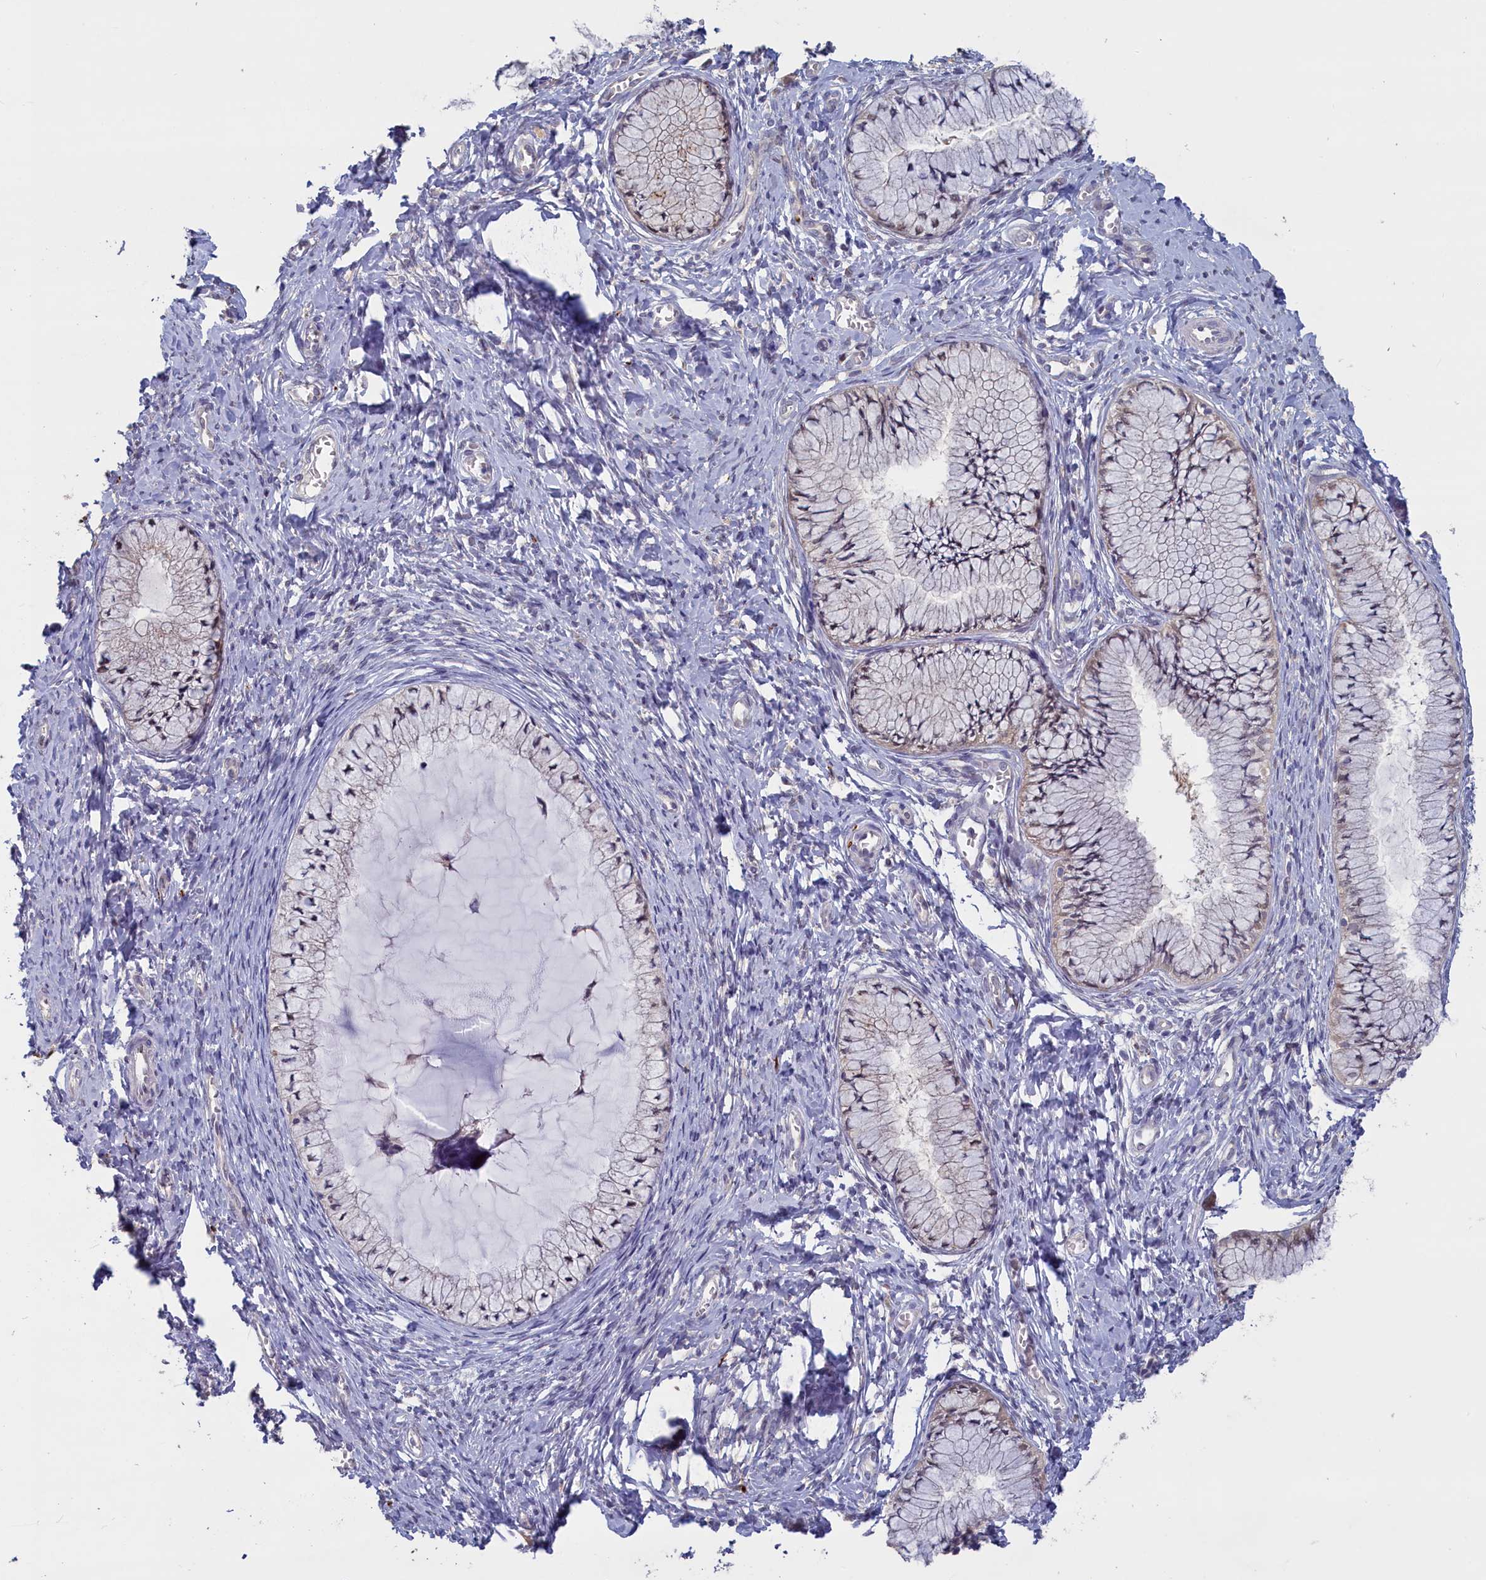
{"staining": {"intensity": "weak", "quantity": "<25%", "location": "cytoplasmic/membranous"}, "tissue": "cervix", "cell_type": "Glandular cells", "image_type": "normal", "snomed": [{"axis": "morphology", "description": "Normal tissue, NOS"}, {"axis": "topography", "description": "Cervix"}], "caption": "DAB immunohistochemical staining of benign cervix exhibits no significant positivity in glandular cells.", "gene": "UCHL3", "patient": {"sex": "female", "age": 42}}